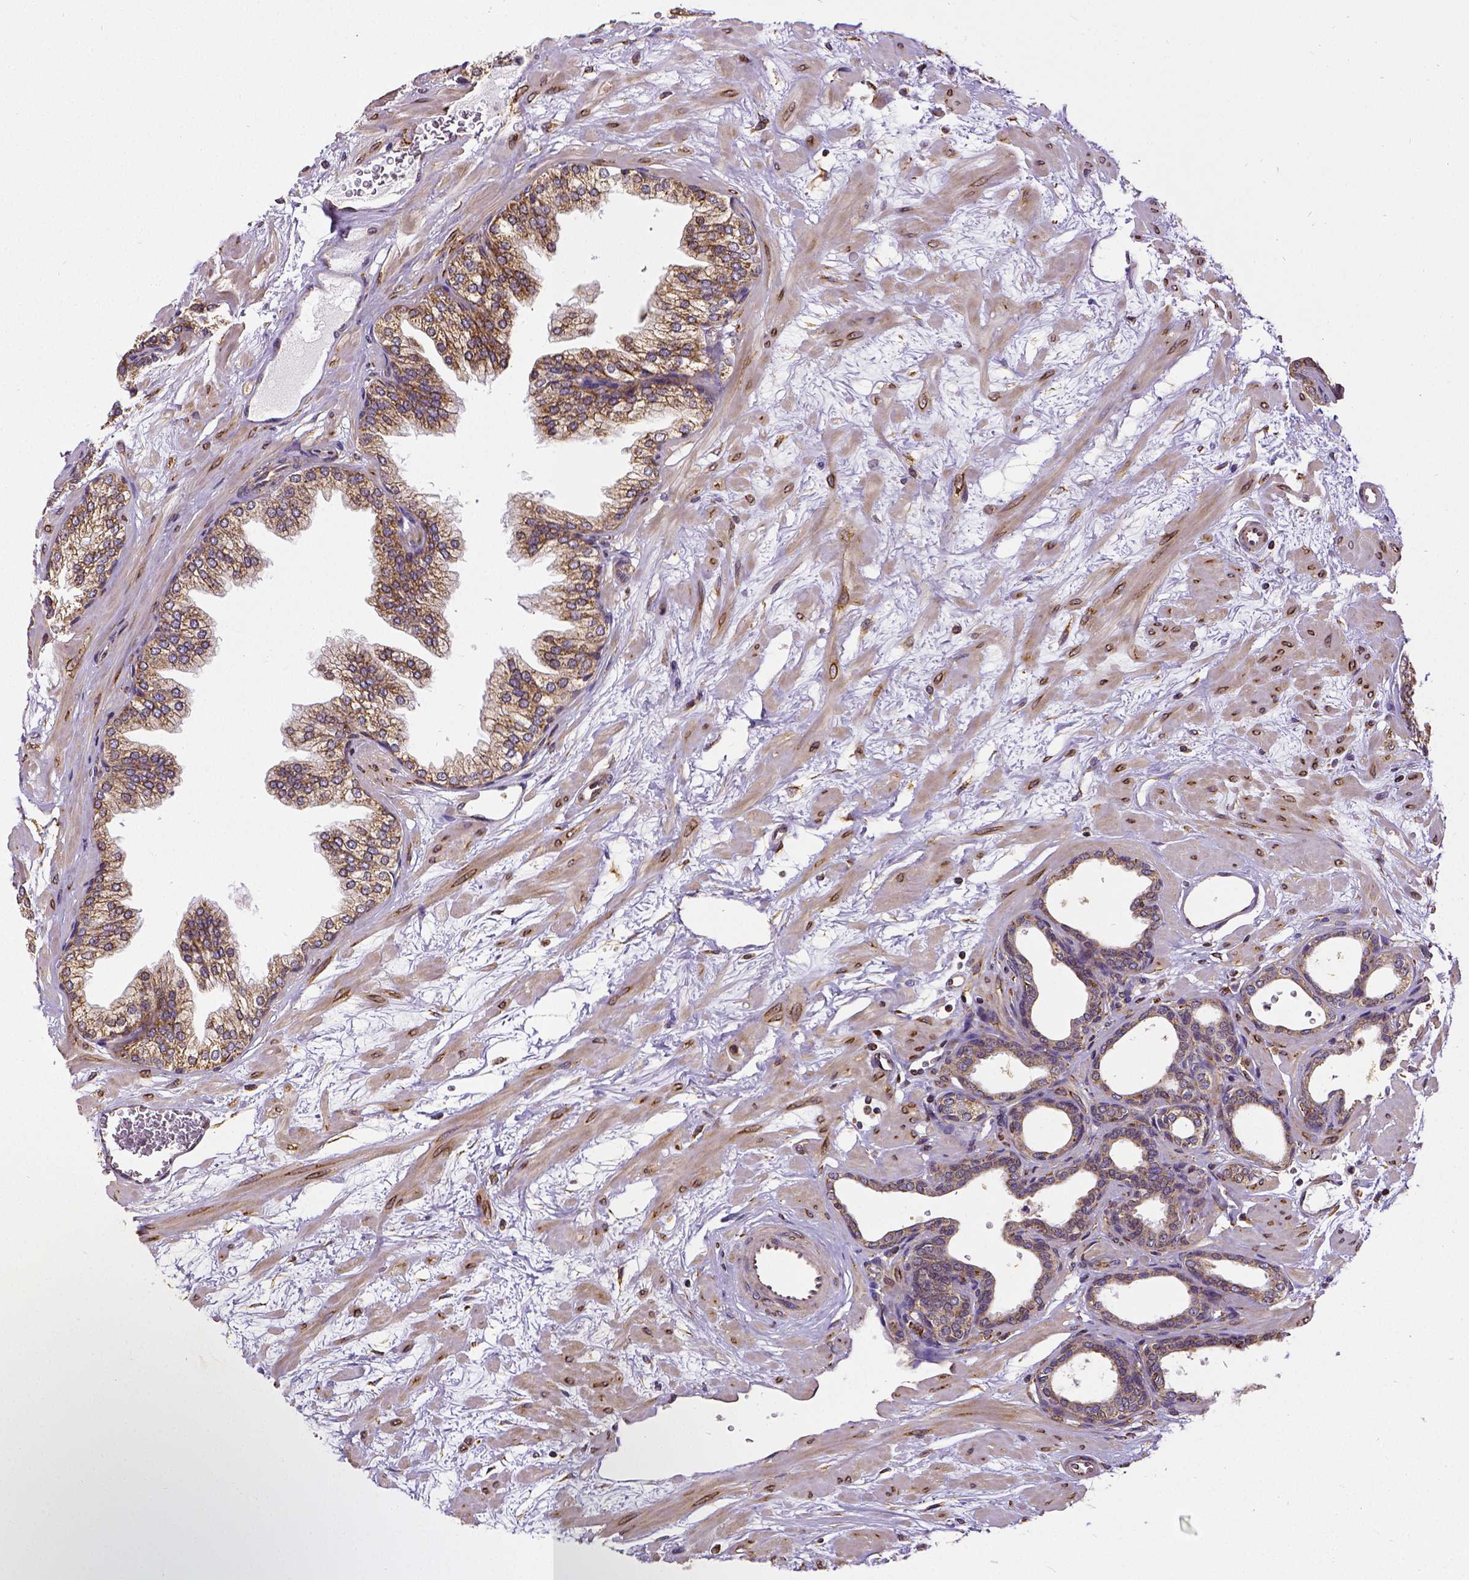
{"staining": {"intensity": "strong", "quantity": "25%-75%", "location": "cytoplasmic/membranous"}, "tissue": "prostate", "cell_type": "Glandular cells", "image_type": "normal", "snomed": [{"axis": "morphology", "description": "Normal tissue, NOS"}, {"axis": "topography", "description": "Prostate"}], "caption": "Human prostate stained with a brown dye reveals strong cytoplasmic/membranous positive expression in about 25%-75% of glandular cells.", "gene": "MTDH", "patient": {"sex": "male", "age": 37}}